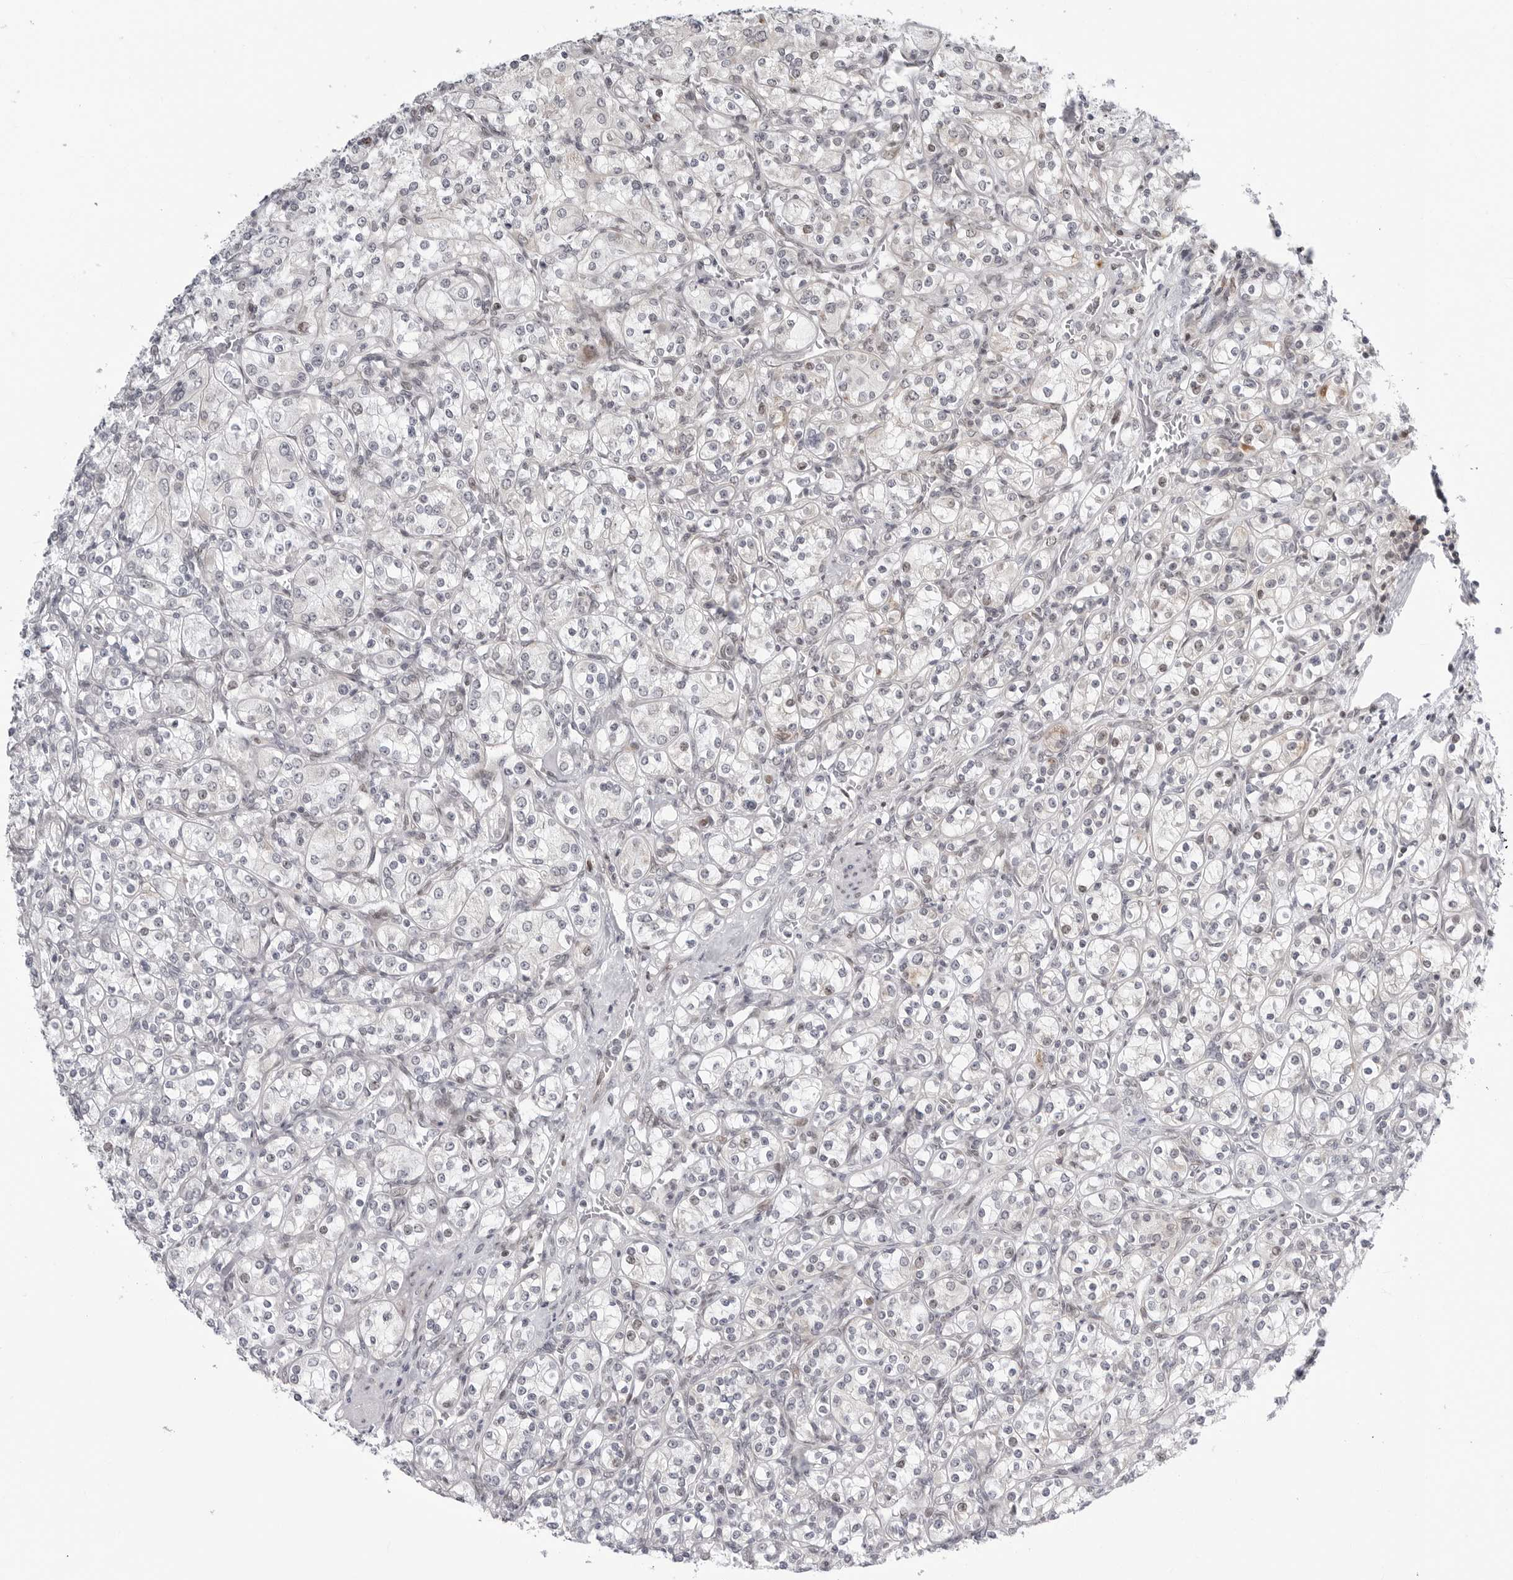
{"staining": {"intensity": "negative", "quantity": "none", "location": "none"}, "tissue": "renal cancer", "cell_type": "Tumor cells", "image_type": "cancer", "snomed": [{"axis": "morphology", "description": "Adenocarcinoma, NOS"}, {"axis": "topography", "description": "Kidney"}], "caption": "Tumor cells show no significant protein staining in renal adenocarcinoma.", "gene": "FAM135B", "patient": {"sex": "male", "age": 77}}